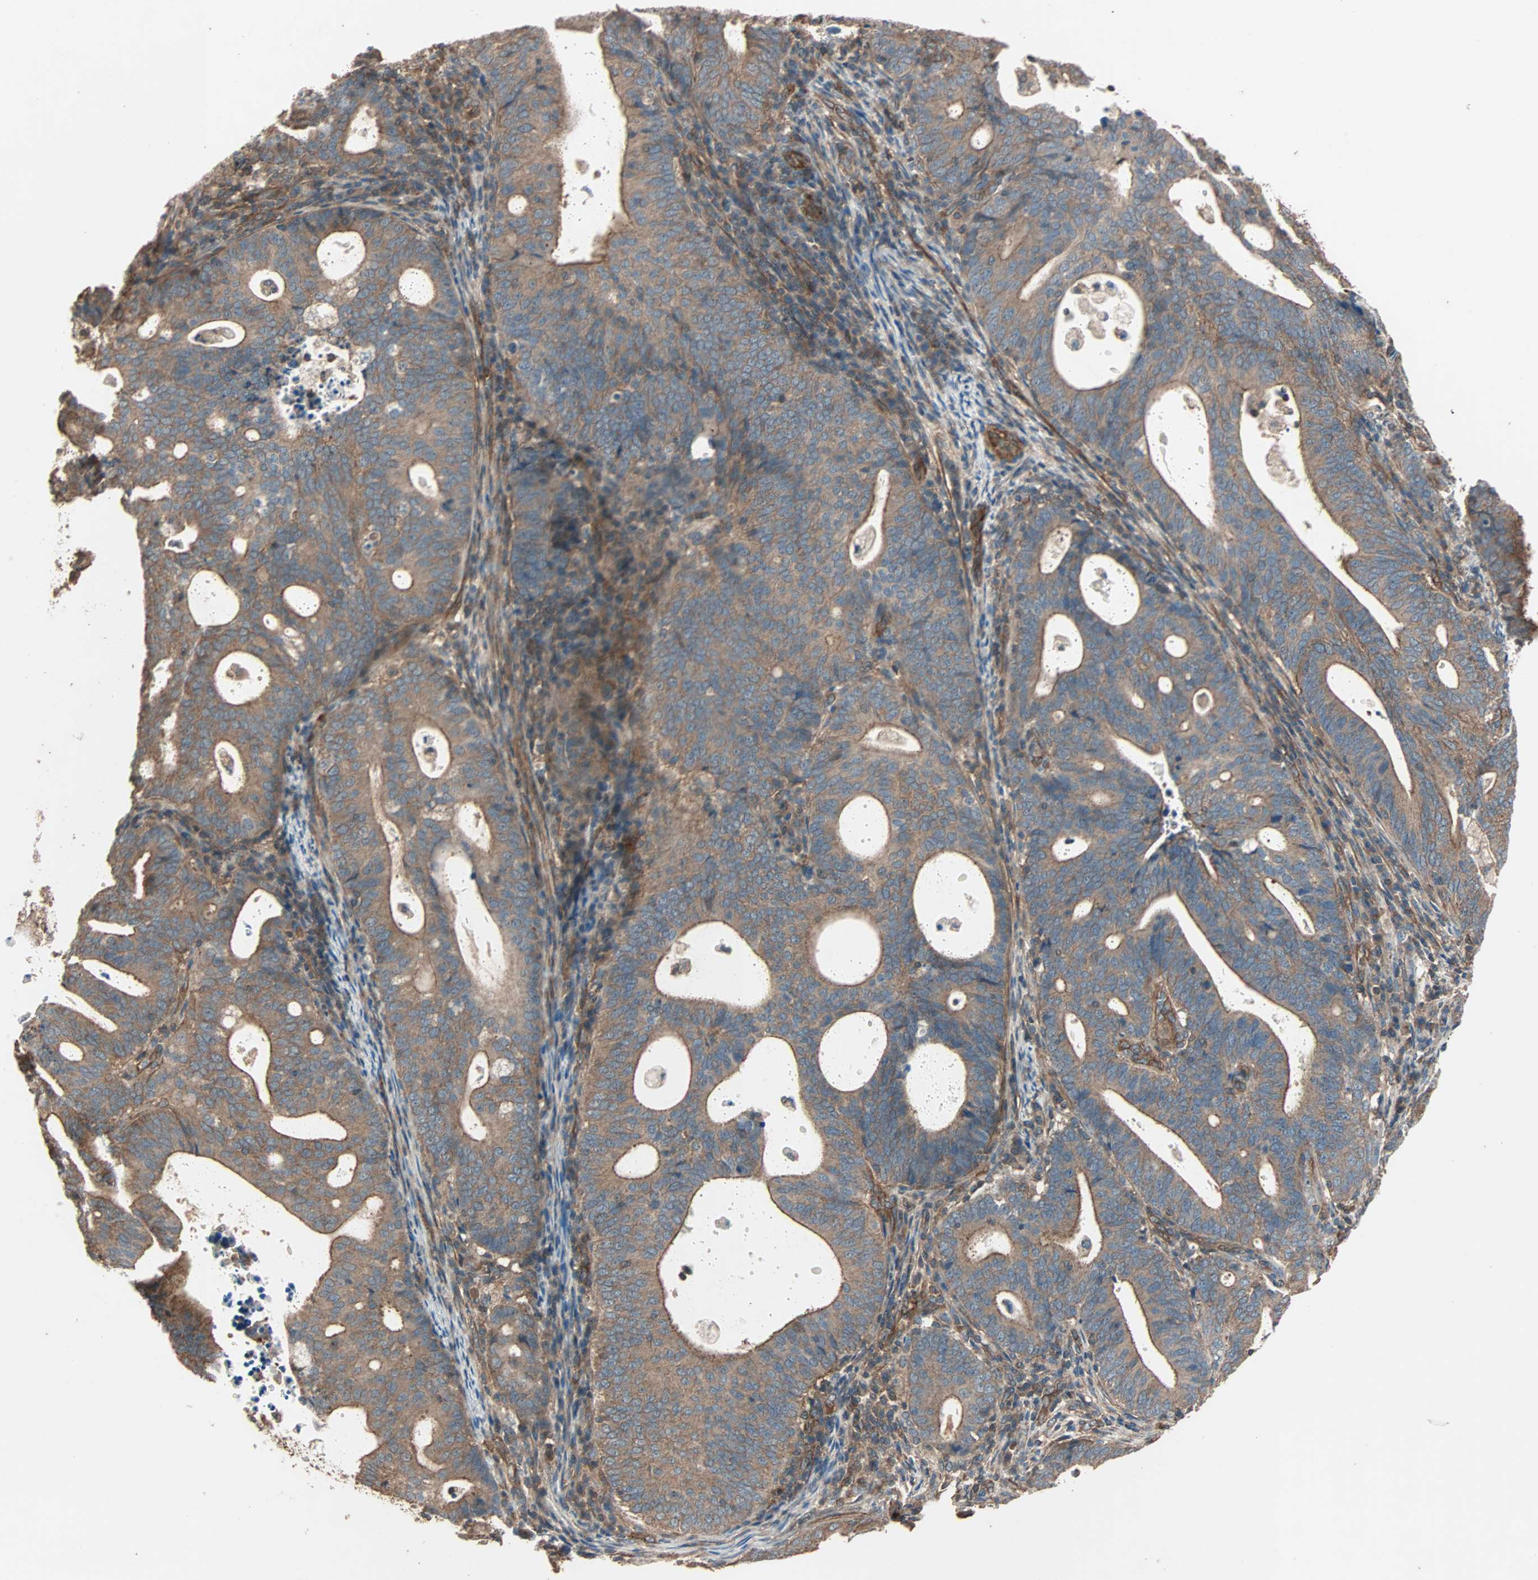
{"staining": {"intensity": "moderate", "quantity": ">75%", "location": "cytoplasmic/membranous"}, "tissue": "endometrial cancer", "cell_type": "Tumor cells", "image_type": "cancer", "snomed": [{"axis": "morphology", "description": "Adenocarcinoma, NOS"}, {"axis": "topography", "description": "Uterus"}], "caption": "Adenocarcinoma (endometrial) stained with DAB (3,3'-diaminobenzidine) immunohistochemistry (IHC) displays medium levels of moderate cytoplasmic/membranous expression in approximately >75% of tumor cells. The staining was performed using DAB, with brown indicating positive protein expression. Nuclei are stained blue with hematoxylin.", "gene": "GCK", "patient": {"sex": "female", "age": 83}}